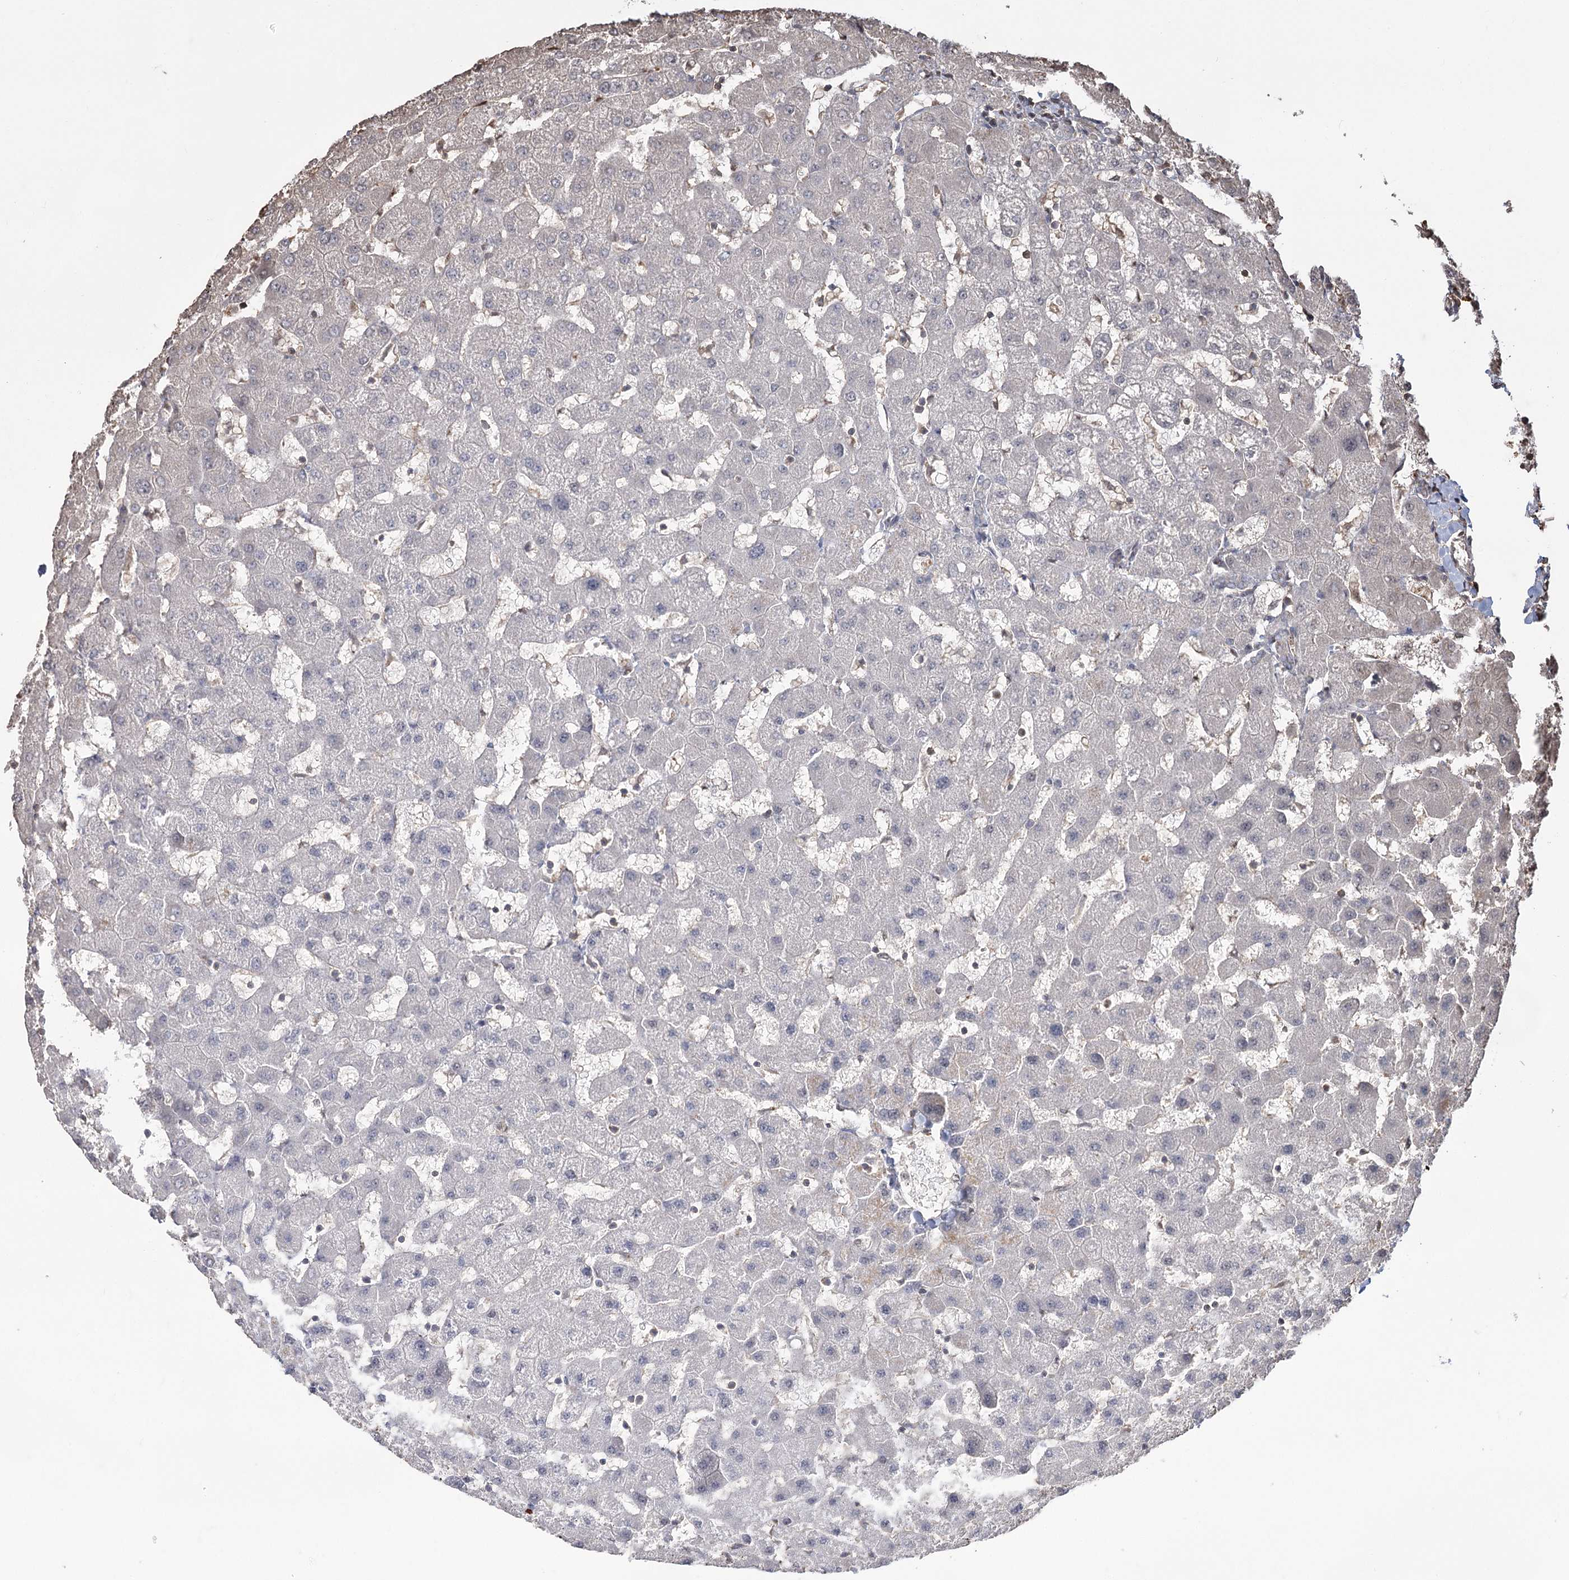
{"staining": {"intensity": "weak", "quantity": ">75%", "location": "cytoplasmic/membranous"}, "tissue": "liver", "cell_type": "Cholangiocytes", "image_type": "normal", "snomed": [{"axis": "morphology", "description": "Normal tissue, NOS"}, {"axis": "topography", "description": "Liver"}], "caption": "This micrograph demonstrates IHC staining of benign human liver, with low weak cytoplasmic/membranous positivity in approximately >75% of cholangiocytes.", "gene": "PLCH1", "patient": {"sex": "female", "age": 63}}